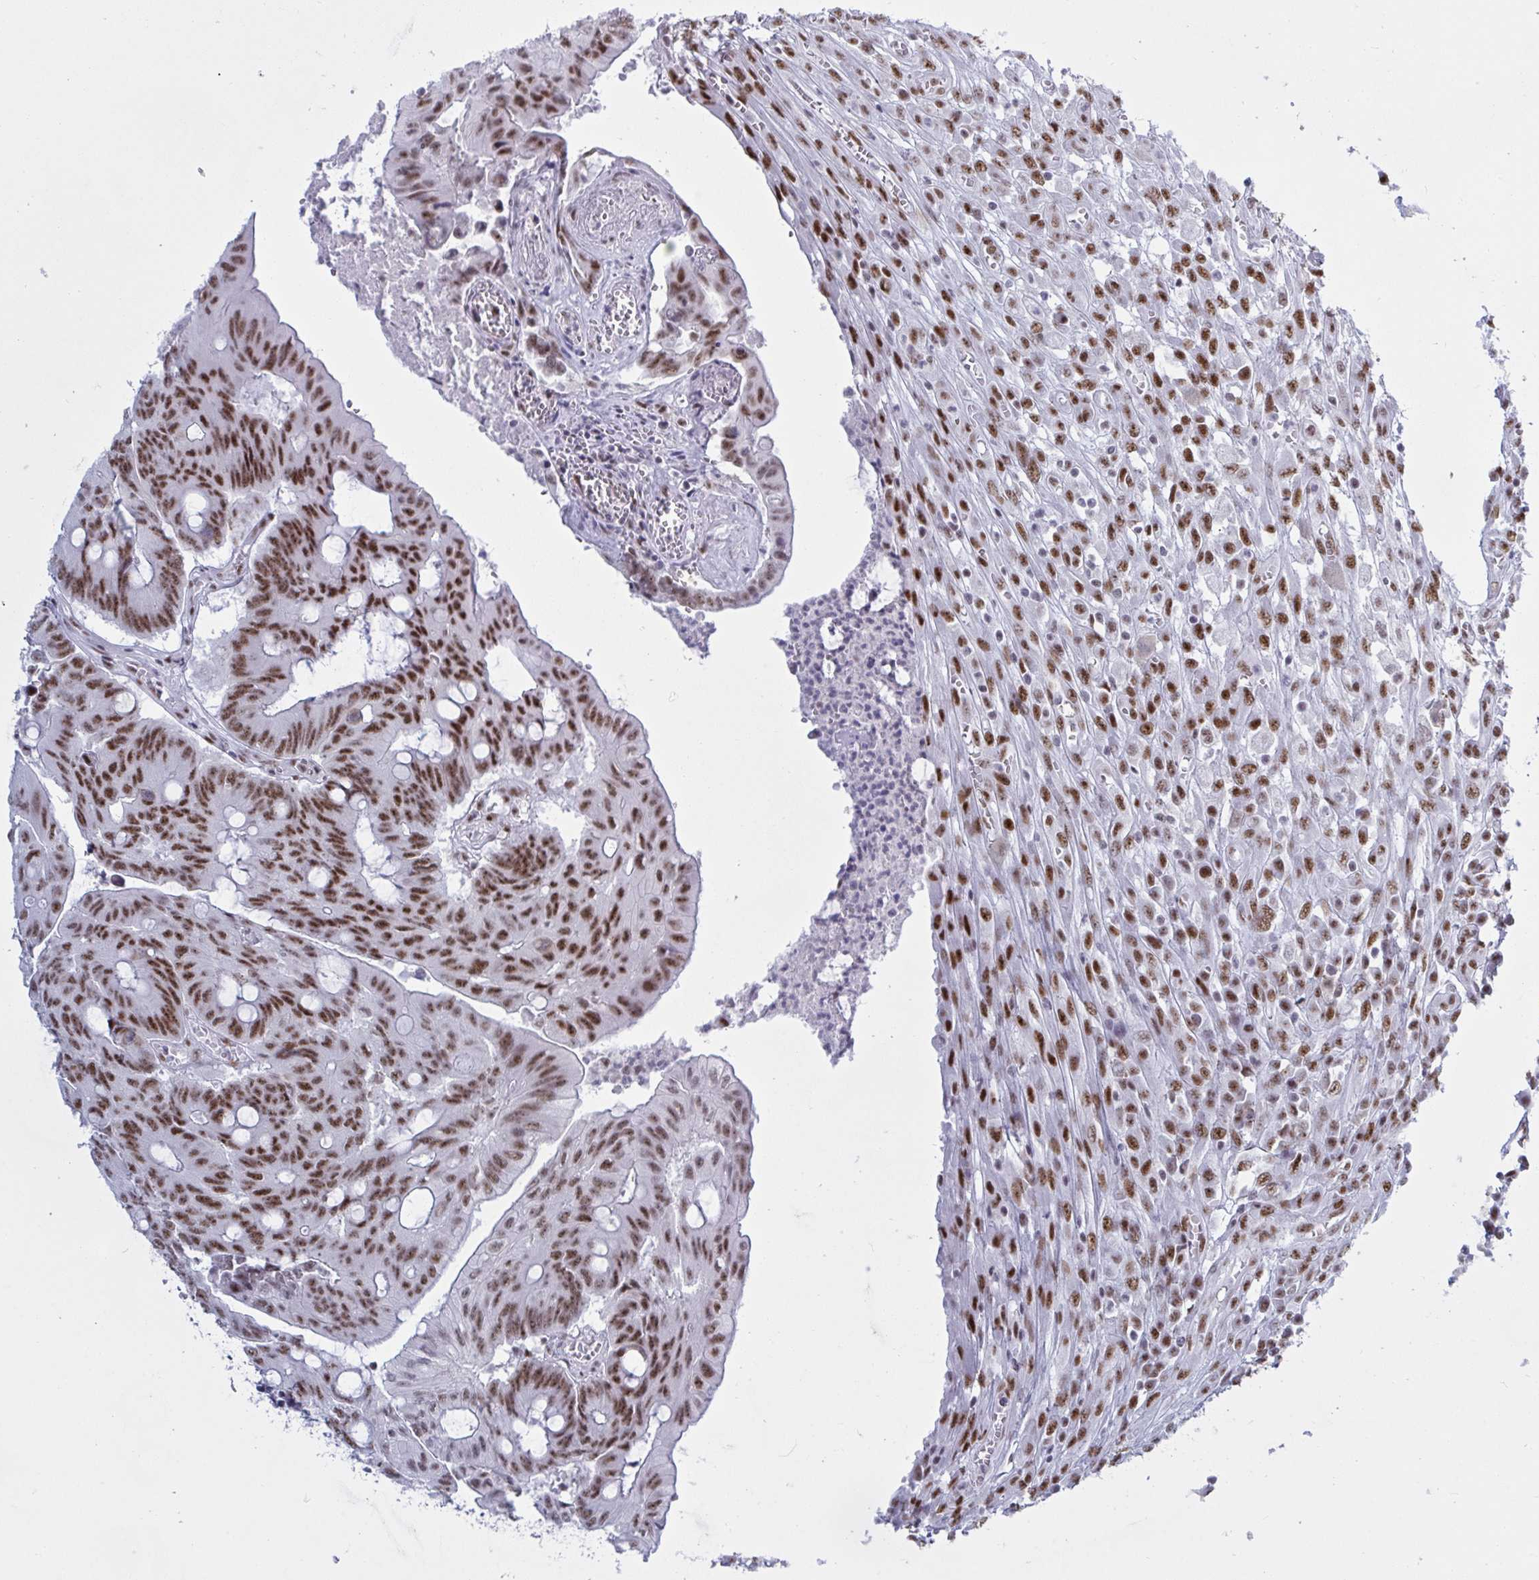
{"staining": {"intensity": "moderate", "quantity": ">75%", "location": "nuclear"}, "tissue": "colorectal cancer", "cell_type": "Tumor cells", "image_type": "cancer", "snomed": [{"axis": "morphology", "description": "Adenocarcinoma, NOS"}, {"axis": "topography", "description": "Colon"}], "caption": "Immunohistochemistry (IHC) of colorectal adenocarcinoma shows medium levels of moderate nuclear positivity in about >75% of tumor cells.", "gene": "PPP1R10", "patient": {"sex": "male", "age": 65}}